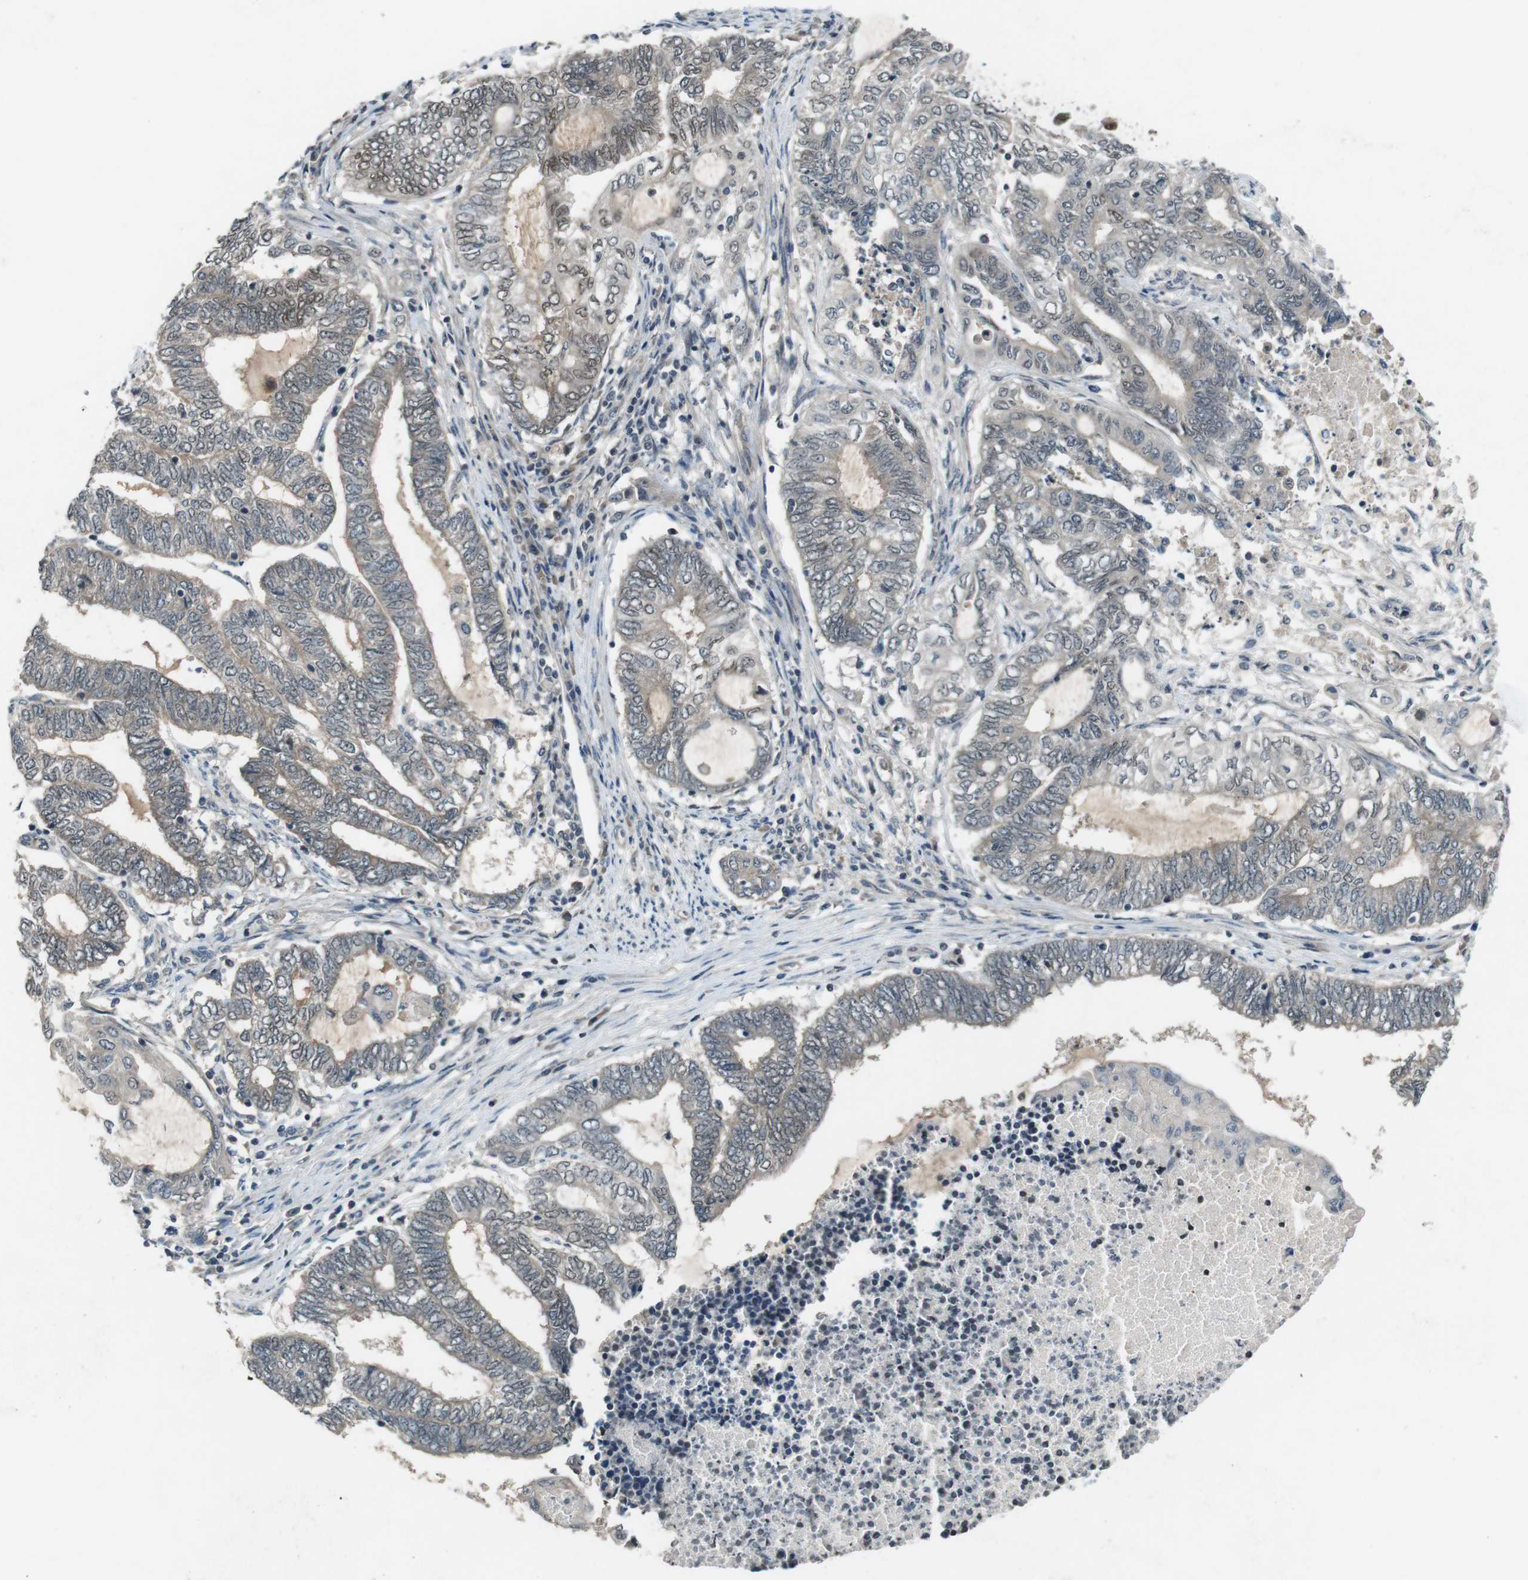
{"staining": {"intensity": "weak", "quantity": "25%-75%", "location": "cytoplasmic/membranous,nuclear"}, "tissue": "endometrial cancer", "cell_type": "Tumor cells", "image_type": "cancer", "snomed": [{"axis": "morphology", "description": "Adenocarcinoma, NOS"}, {"axis": "topography", "description": "Uterus"}, {"axis": "topography", "description": "Endometrium"}], "caption": "DAB (3,3'-diaminobenzidine) immunohistochemical staining of human endometrial adenocarcinoma exhibits weak cytoplasmic/membranous and nuclear protein expression in about 25%-75% of tumor cells.", "gene": "MAPKAPK5", "patient": {"sex": "female", "age": 70}}